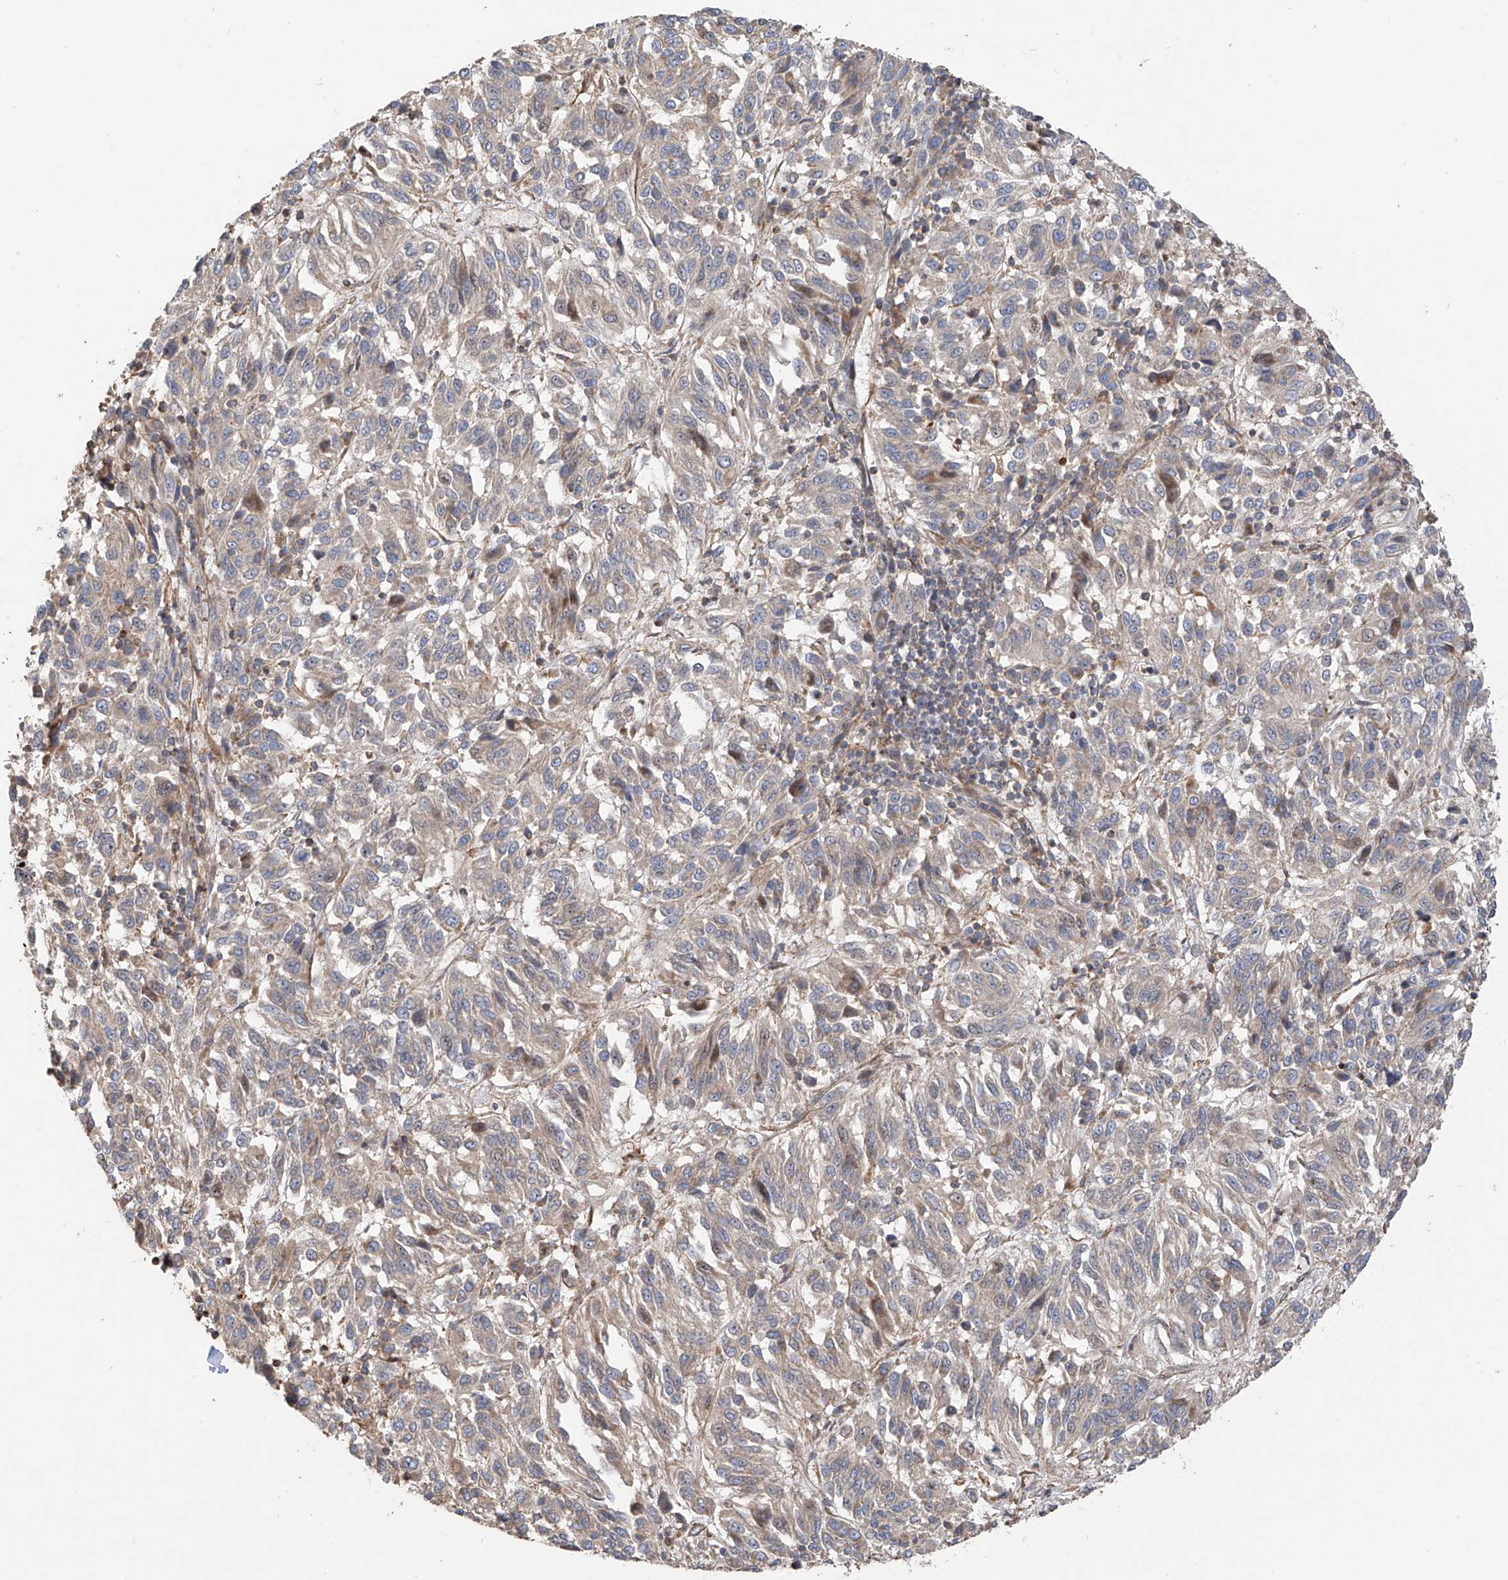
{"staining": {"intensity": "weak", "quantity": "<25%", "location": "cytoplasmic/membranous"}, "tissue": "melanoma", "cell_type": "Tumor cells", "image_type": "cancer", "snomed": [{"axis": "morphology", "description": "Malignant melanoma, Metastatic site"}, {"axis": "topography", "description": "Lung"}], "caption": "Immunohistochemical staining of human malignant melanoma (metastatic site) exhibits no significant staining in tumor cells.", "gene": "SLC43A3", "patient": {"sex": "male", "age": 64}}